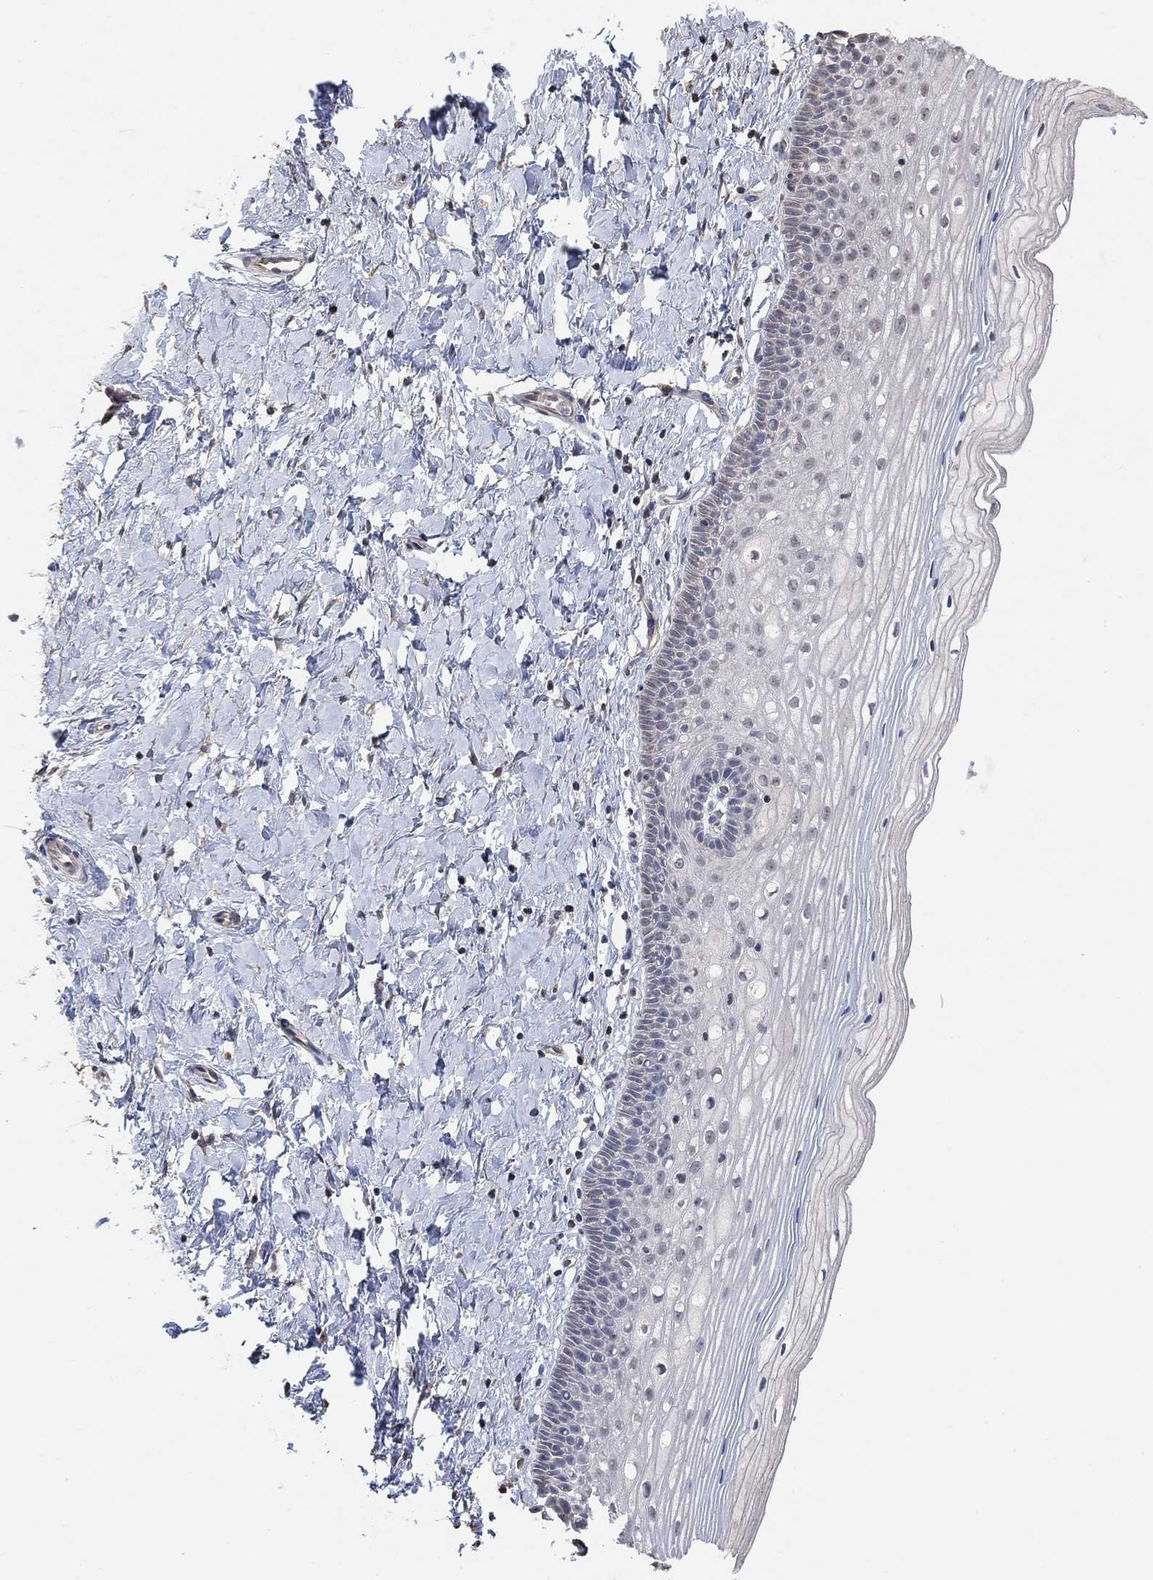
{"staining": {"intensity": "moderate", "quantity": "<25%", "location": "cytoplasmic/membranous"}, "tissue": "cervix", "cell_type": "Glandular cells", "image_type": "normal", "snomed": [{"axis": "morphology", "description": "Normal tissue, NOS"}, {"axis": "topography", "description": "Cervix"}], "caption": "Brown immunohistochemical staining in unremarkable human cervix displays moderate cytoplasmic/membranous positivity in approximately <25% of glandular cells. (brown staining indicates protein expression, while blue staining denotes nuclei).", "gene": "UNC5B", "patient": {"sex": "female", "age": 37}}